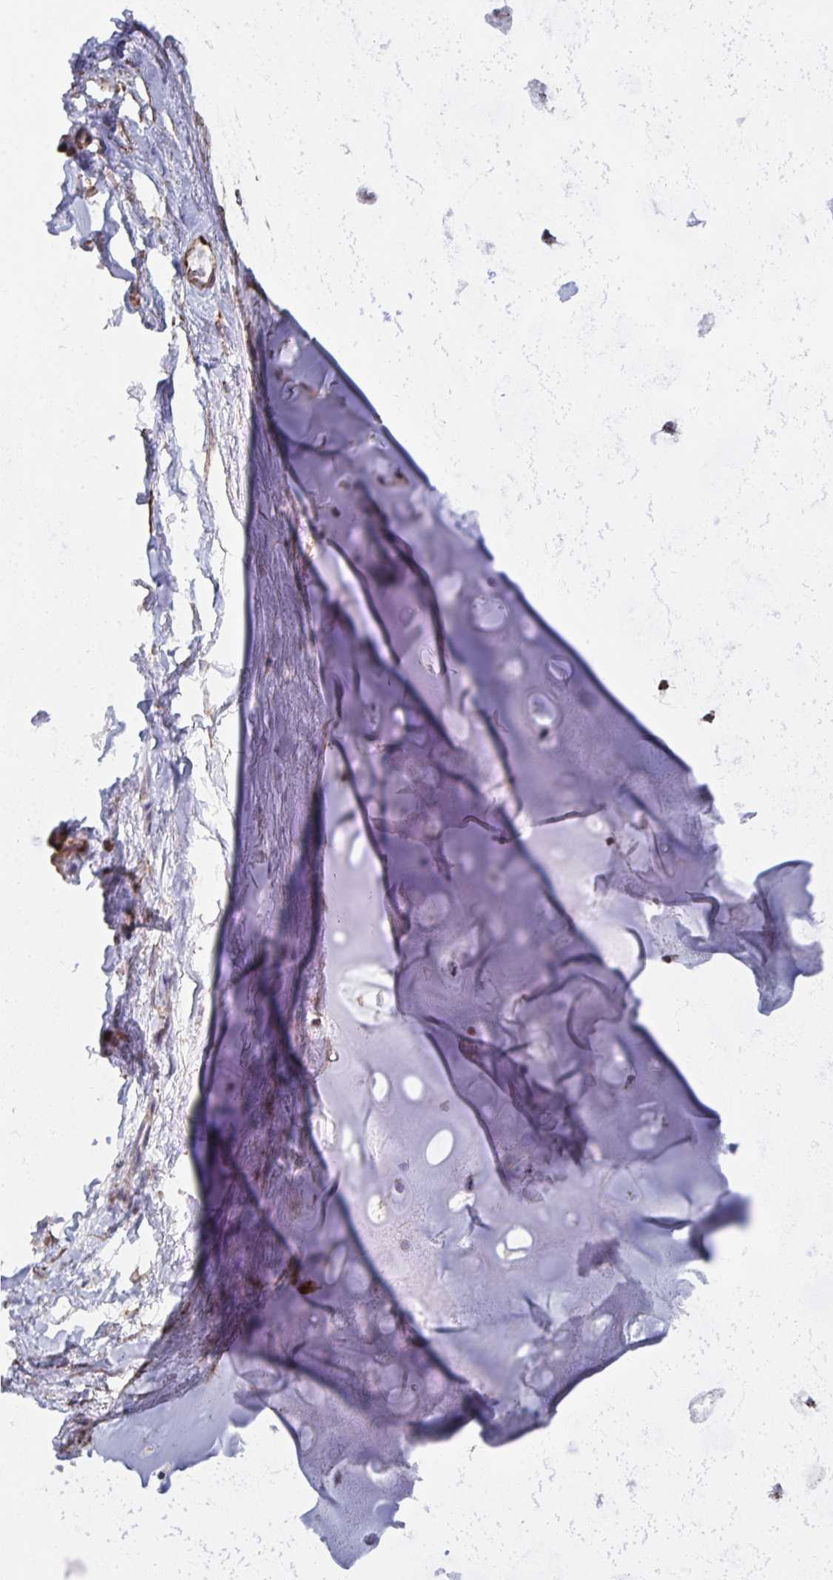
{"staining": {"intensity": "negative", "quantity": "none", "location": "none"}, "tissue": "soft tissue", "cell_type": "Chondrocytes", "image_type": "normal", "snomed": [{"axis": "morphology", "description": "Normal tissue, NOS"}, {"axis": "topography", "description": "Cartilage tissue"}, {"axis": "topography", "description": "Bronchus"}], "caption": "Immunohistochemistry of unremarkable soft tissue displays no positivity in chondrocytes.", "gene": "ELAVL1", "patient": {"sex": "male", "age": 64}}